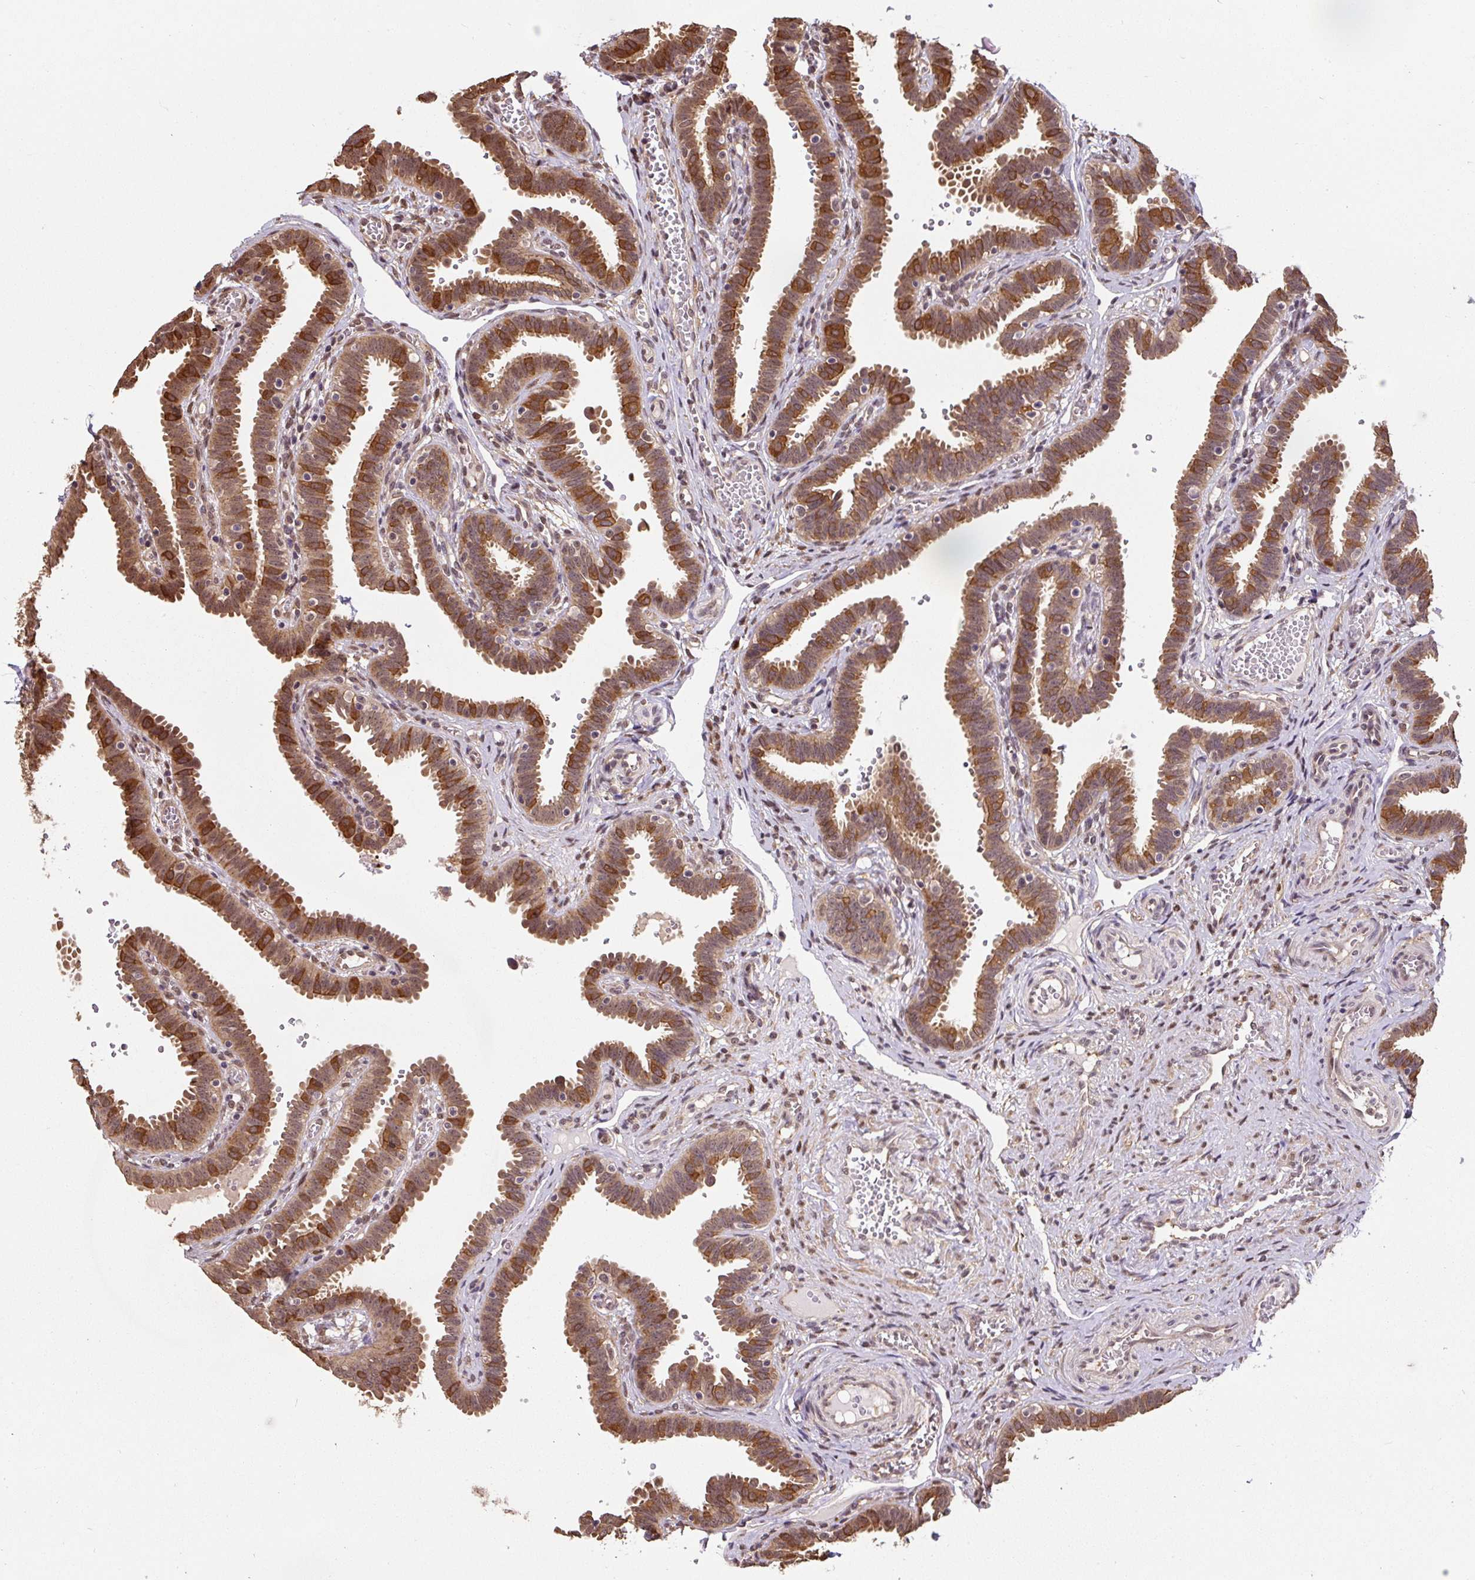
{"staining": {"intensity": "moderate", "quantity": ">75%", "location": "cytoplasmic/membranous"}, "tissue": "fallopian tube", "cell_type": "Glandular cells", "image_type": "normal", "snomed": [{"axis": "morphology", "description": "Normal tissue, NOS"}, {"axis": "topography", "description": "Fallopian tube"}], "caption": "Immunohistochemical staining of benign fallopian tube reveals >75% levels of moderate cytoplasmic/membranous protein expression in about >75% of glandular cells.", "gene": "ST13", "patient": {"sex": "female", "age": 37}}